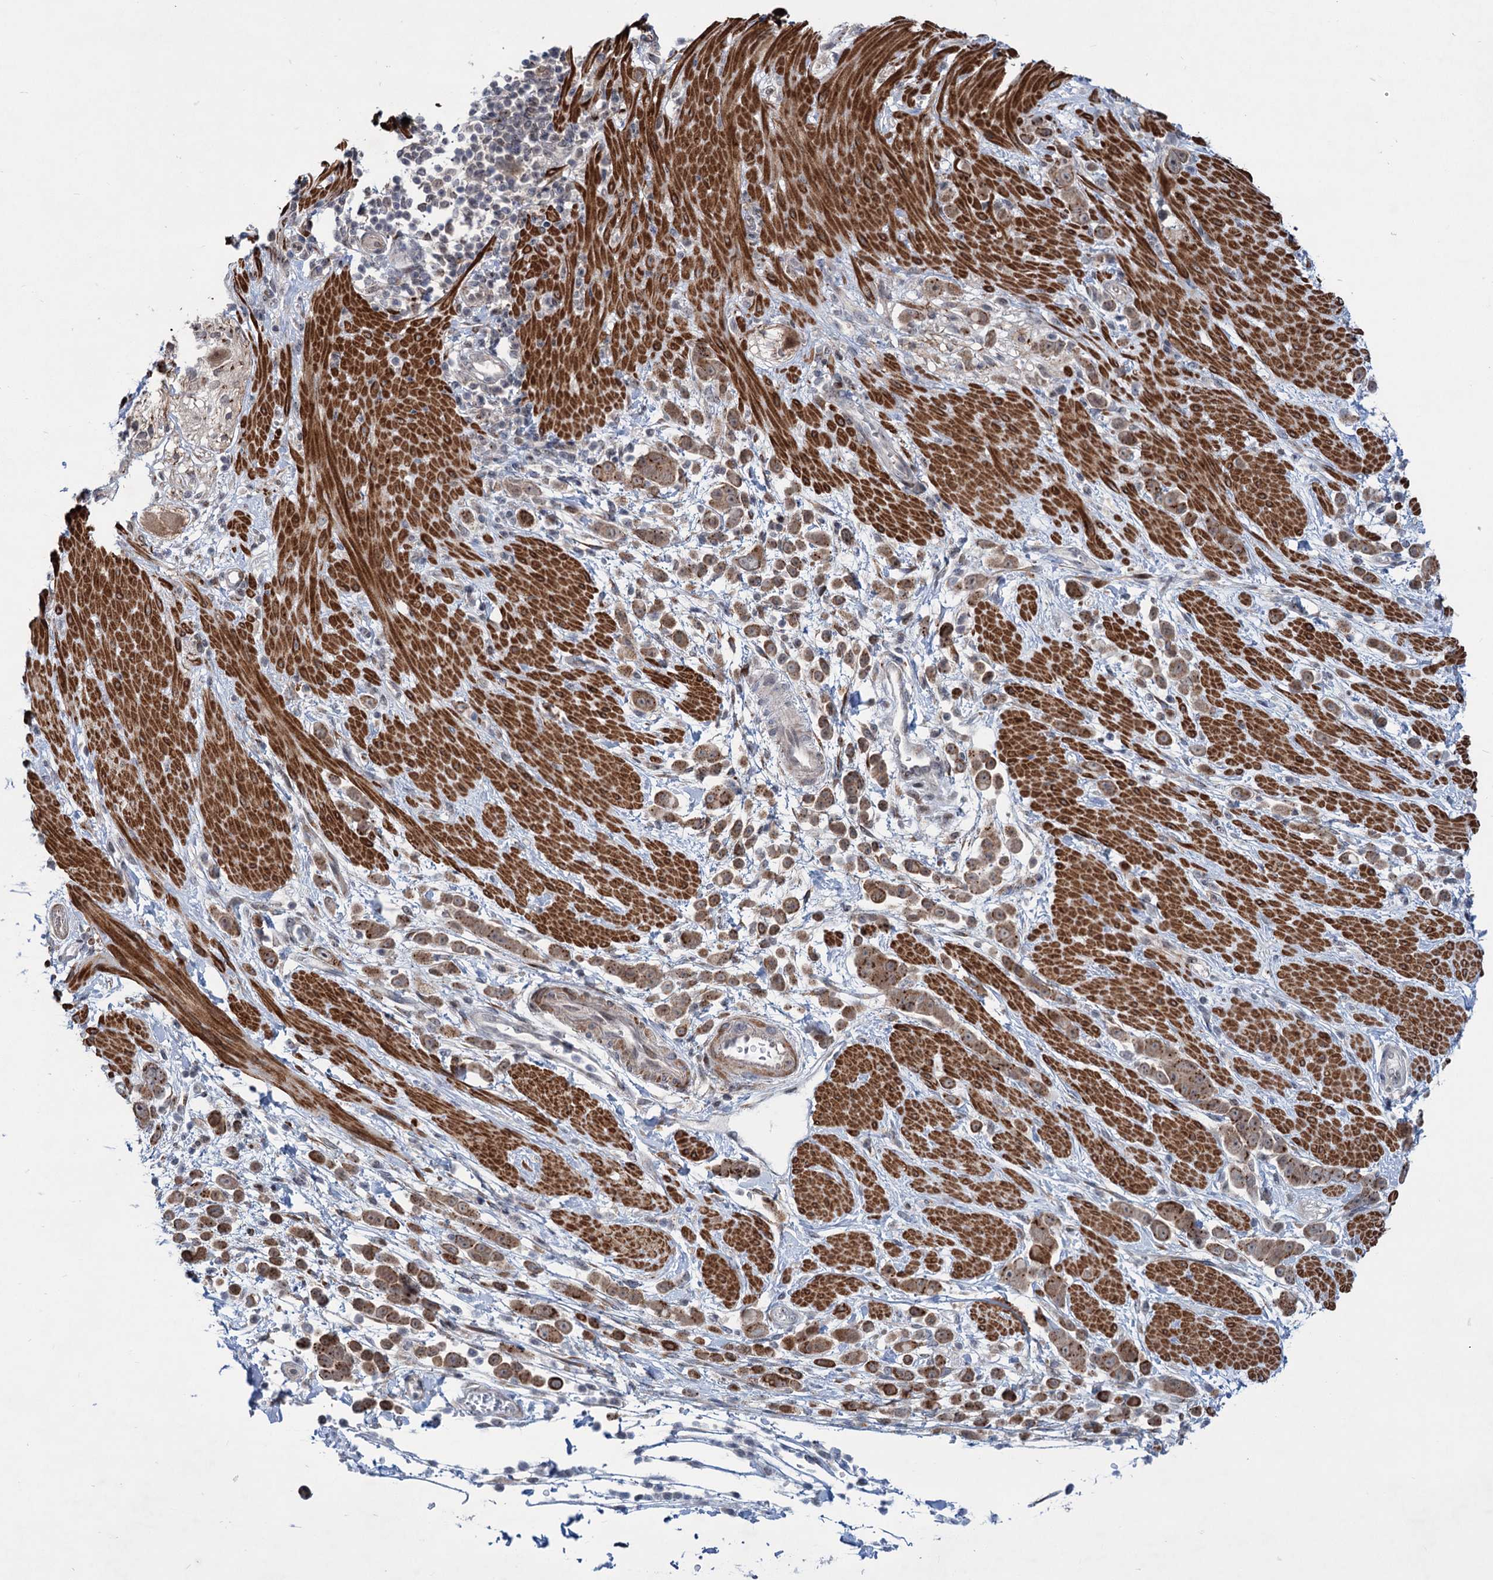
{"staining": {"intensity": "moderate", "quantity": ">75%", "location": "cytoplasmic/membranous"}, "tissue": "pancreatic cancer", "cell_type": "Tumor cells", "image_type": "cancer", "snomed": [{"axis": "morphology", "description": "Normal tissue, NOS"}, {"axis": "morphology", "description": "Adenocarcinoma, NOS"}, {"axis": "topography", "description": "Pancreas"}], "caption": "Protein staining of pancreatic cancer (adenocarcinoma) tissue demonstrates moderate cytoplasmic/membranous staining in approximately >75% of tumor cells. The staining was performed using DAB to visualize the protein expression in brown, while the nuclei were stained in blue with hematoxylin (Magnification: 20x).", "gene": "ELP4", "patient": {"sex": "female", "age": 64}}